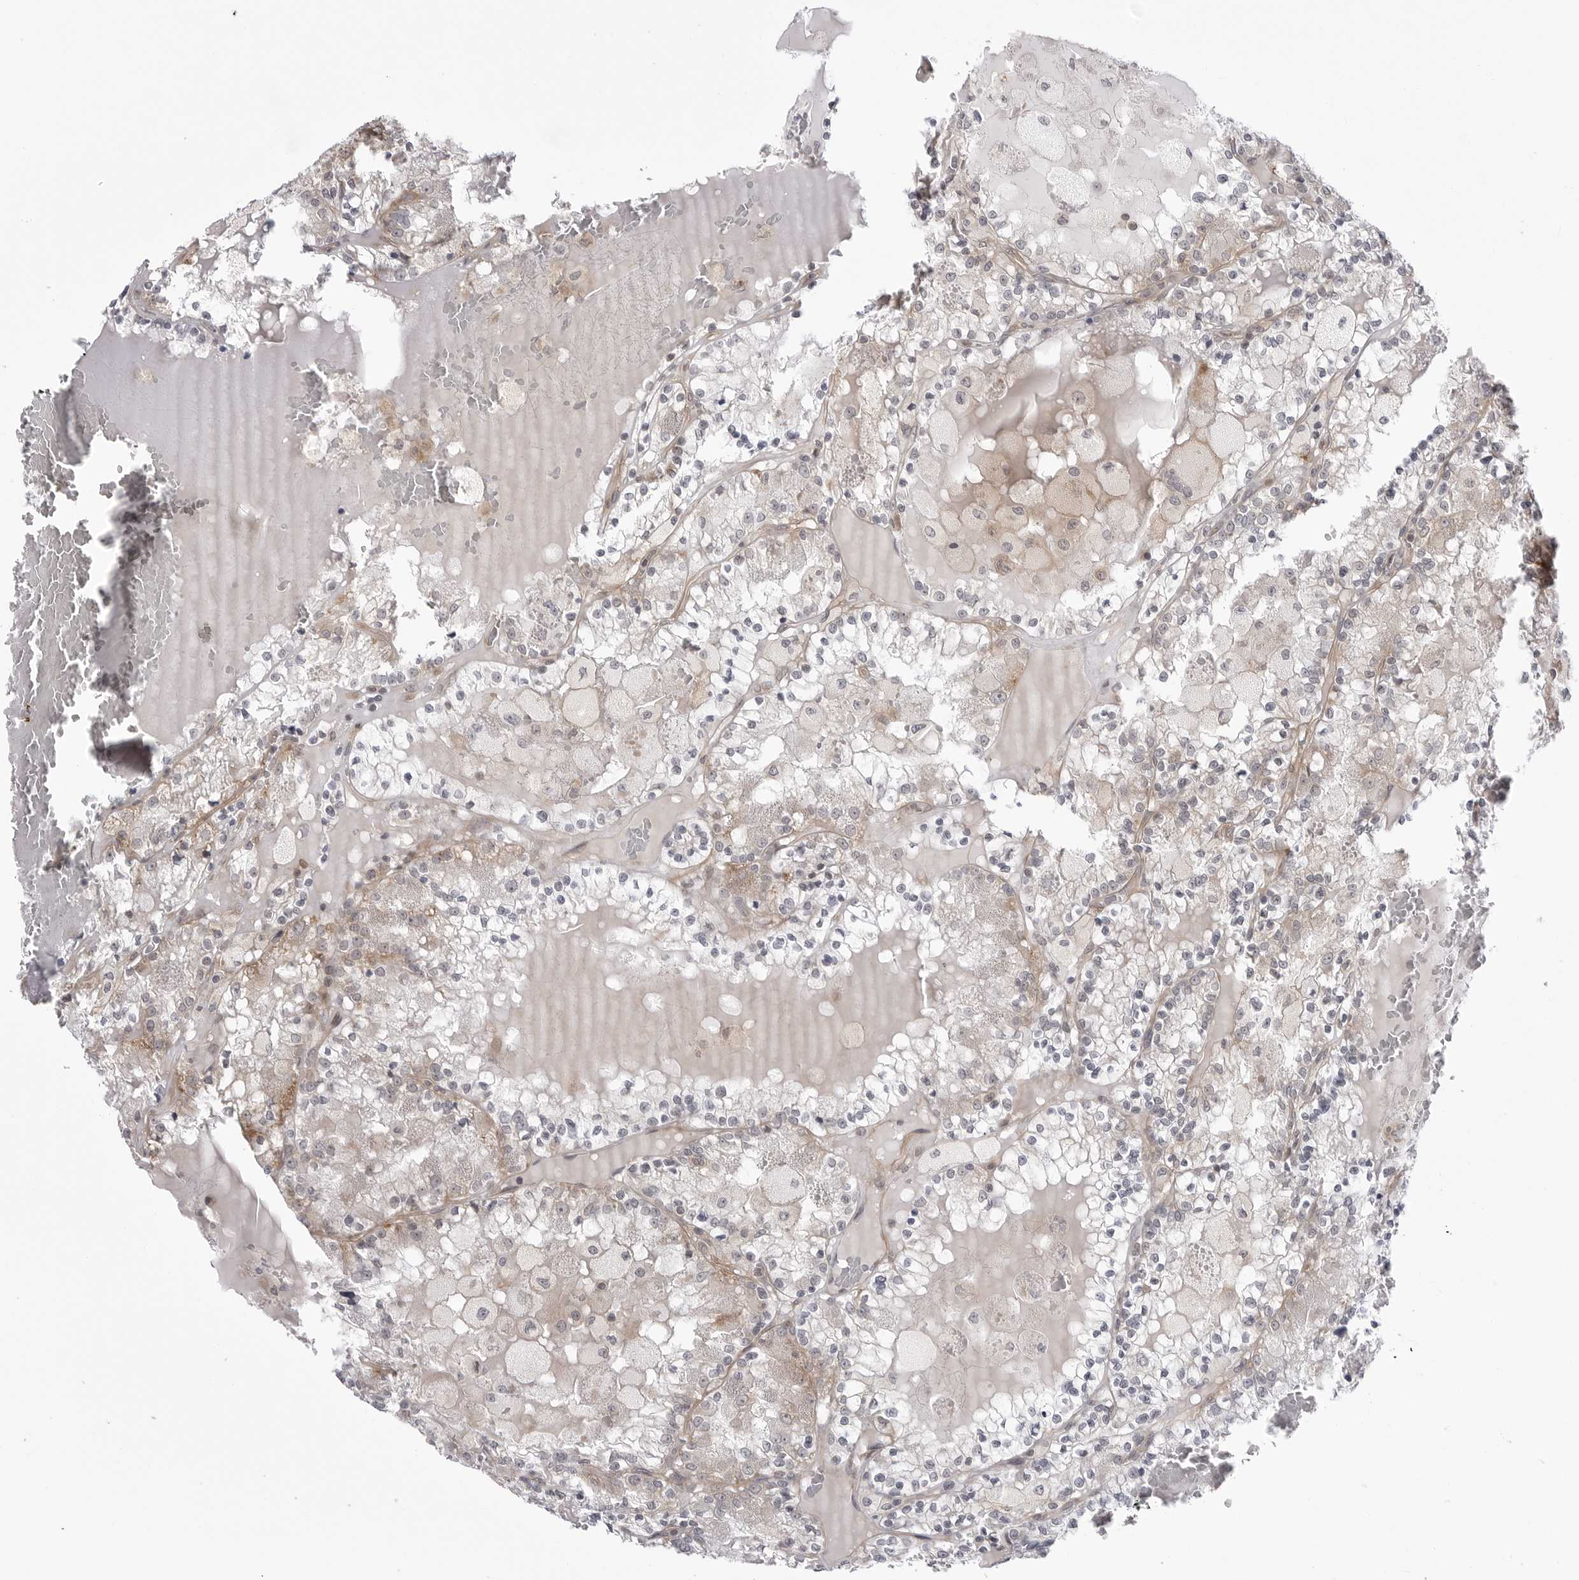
{"staining": {"intensity": "negative", "quantity": "none", "location": "none"}, "tissue": "renal cancer", "cell_type": "Tumor cells", "image_type": "cancer", "snomed": [{"axis": "morphology", "description": "Adenocarcinoma, NOS"}, {"axis": "topography", "description": "Kidney"}], "caption": "Adenocarcinoma (renal) was stained to show a protein in brown. There is no significant positivity in tumor cells.", "gene": "CCDC18", "patient": {"sex": "female", "age": 56}}